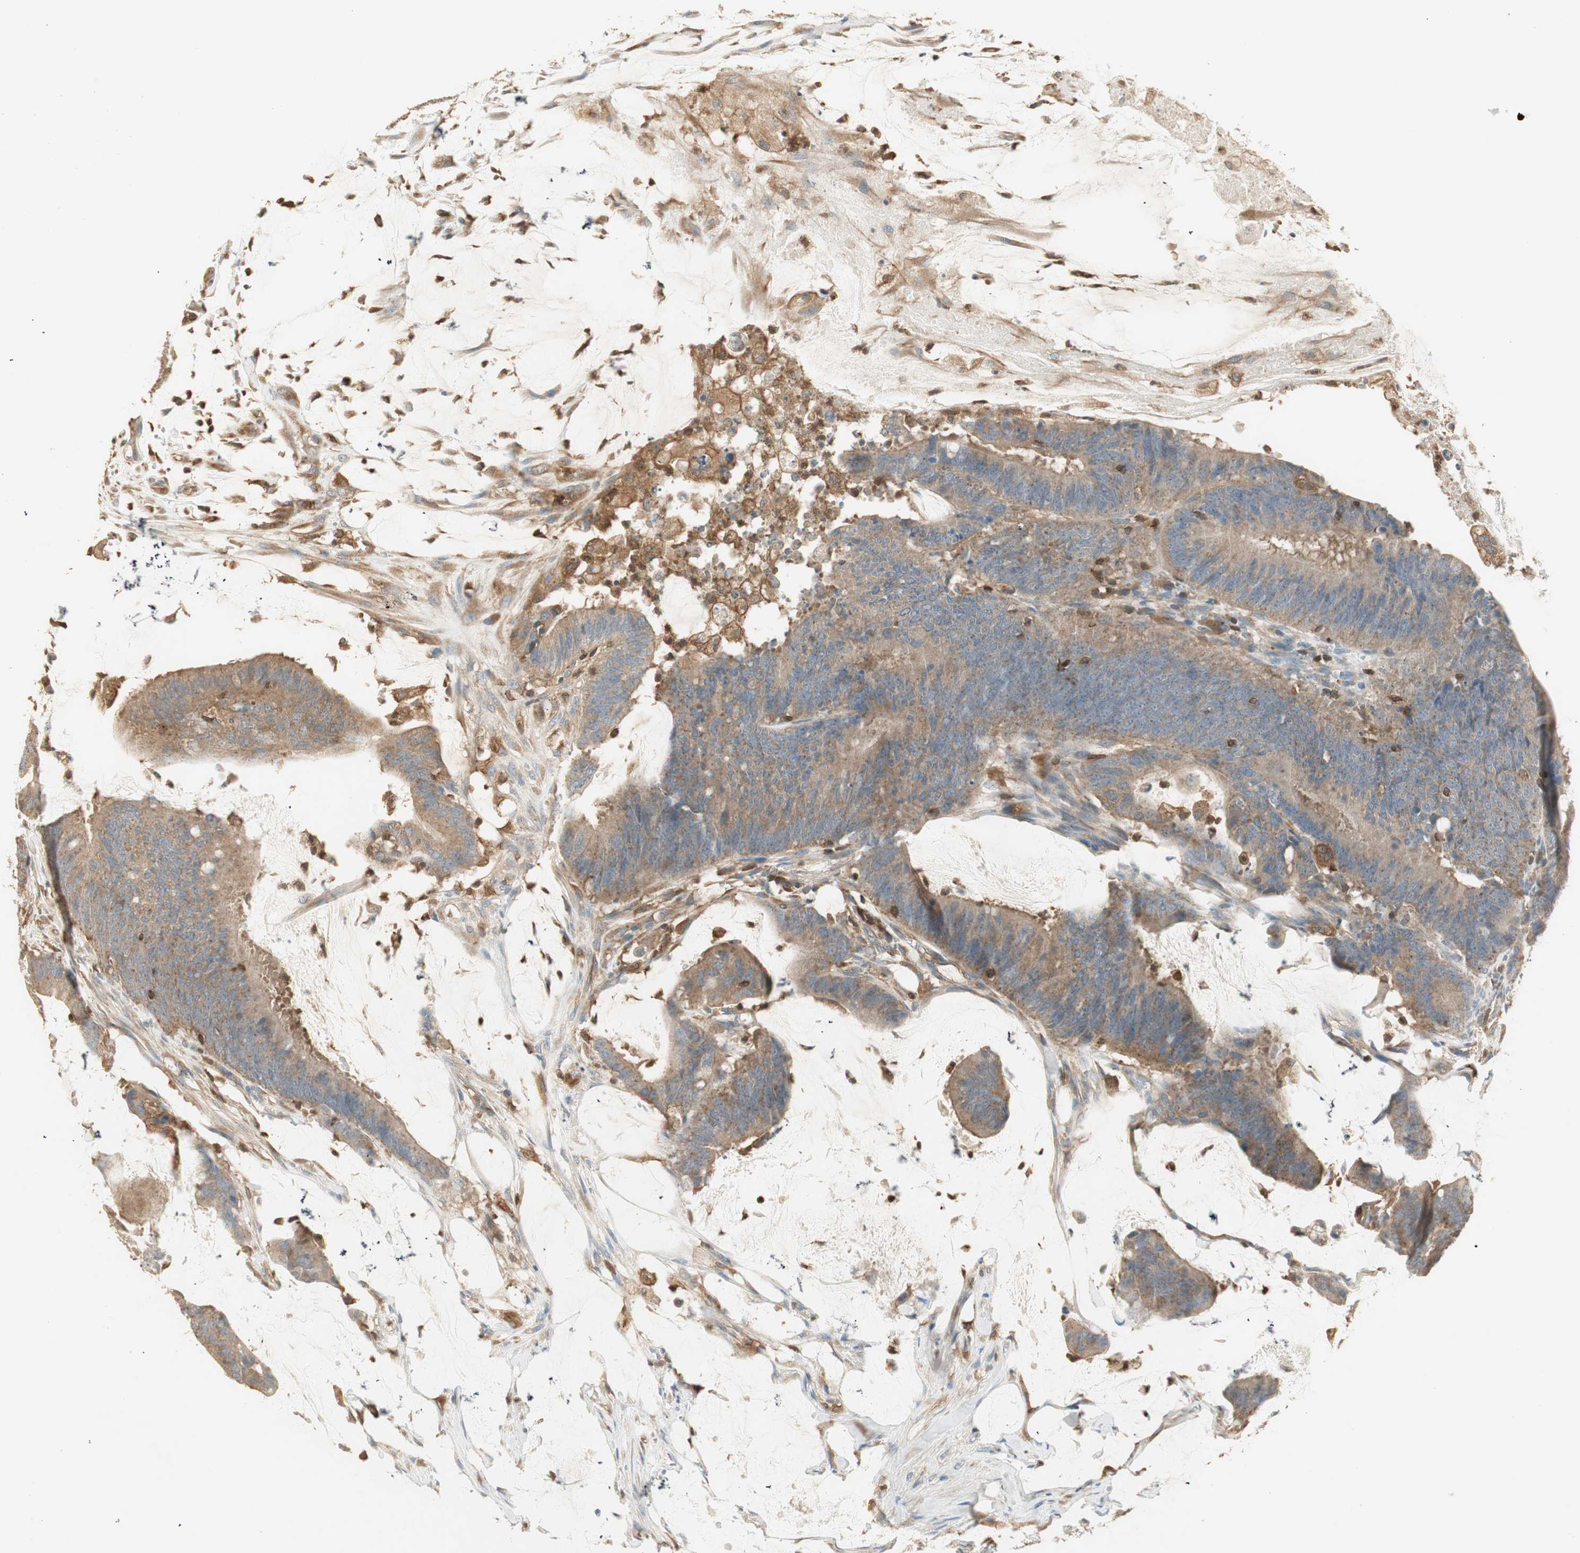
{"staining": {"intensity": "moderate", "quantity": ">75%", "location": "cytoplasmic/membranous"}, "tissue": "colorectal cancer", "cell_type": "Tumor cells", "image_type": "cancer", "snomed": [{"axis": "morphology", "description": "Adenocarcinoma, NOS"}, {"axis": "topography", "description": "Rectum"}], "caption": "Immunohistochemistry (IHC) micrograph of neoplastic tissue: colorectal cancer (adenocarcinoma) stained using immunohistochemistry (IHC) demonstrates medium levels of moderate protein expression localized specifically in the cytoplasmic/membranous of tumor cells, appearing as a cytoplasmic/membranous brown color.", "gene": "CRLF3", "patient": {"sex": "female", "age": 66}}